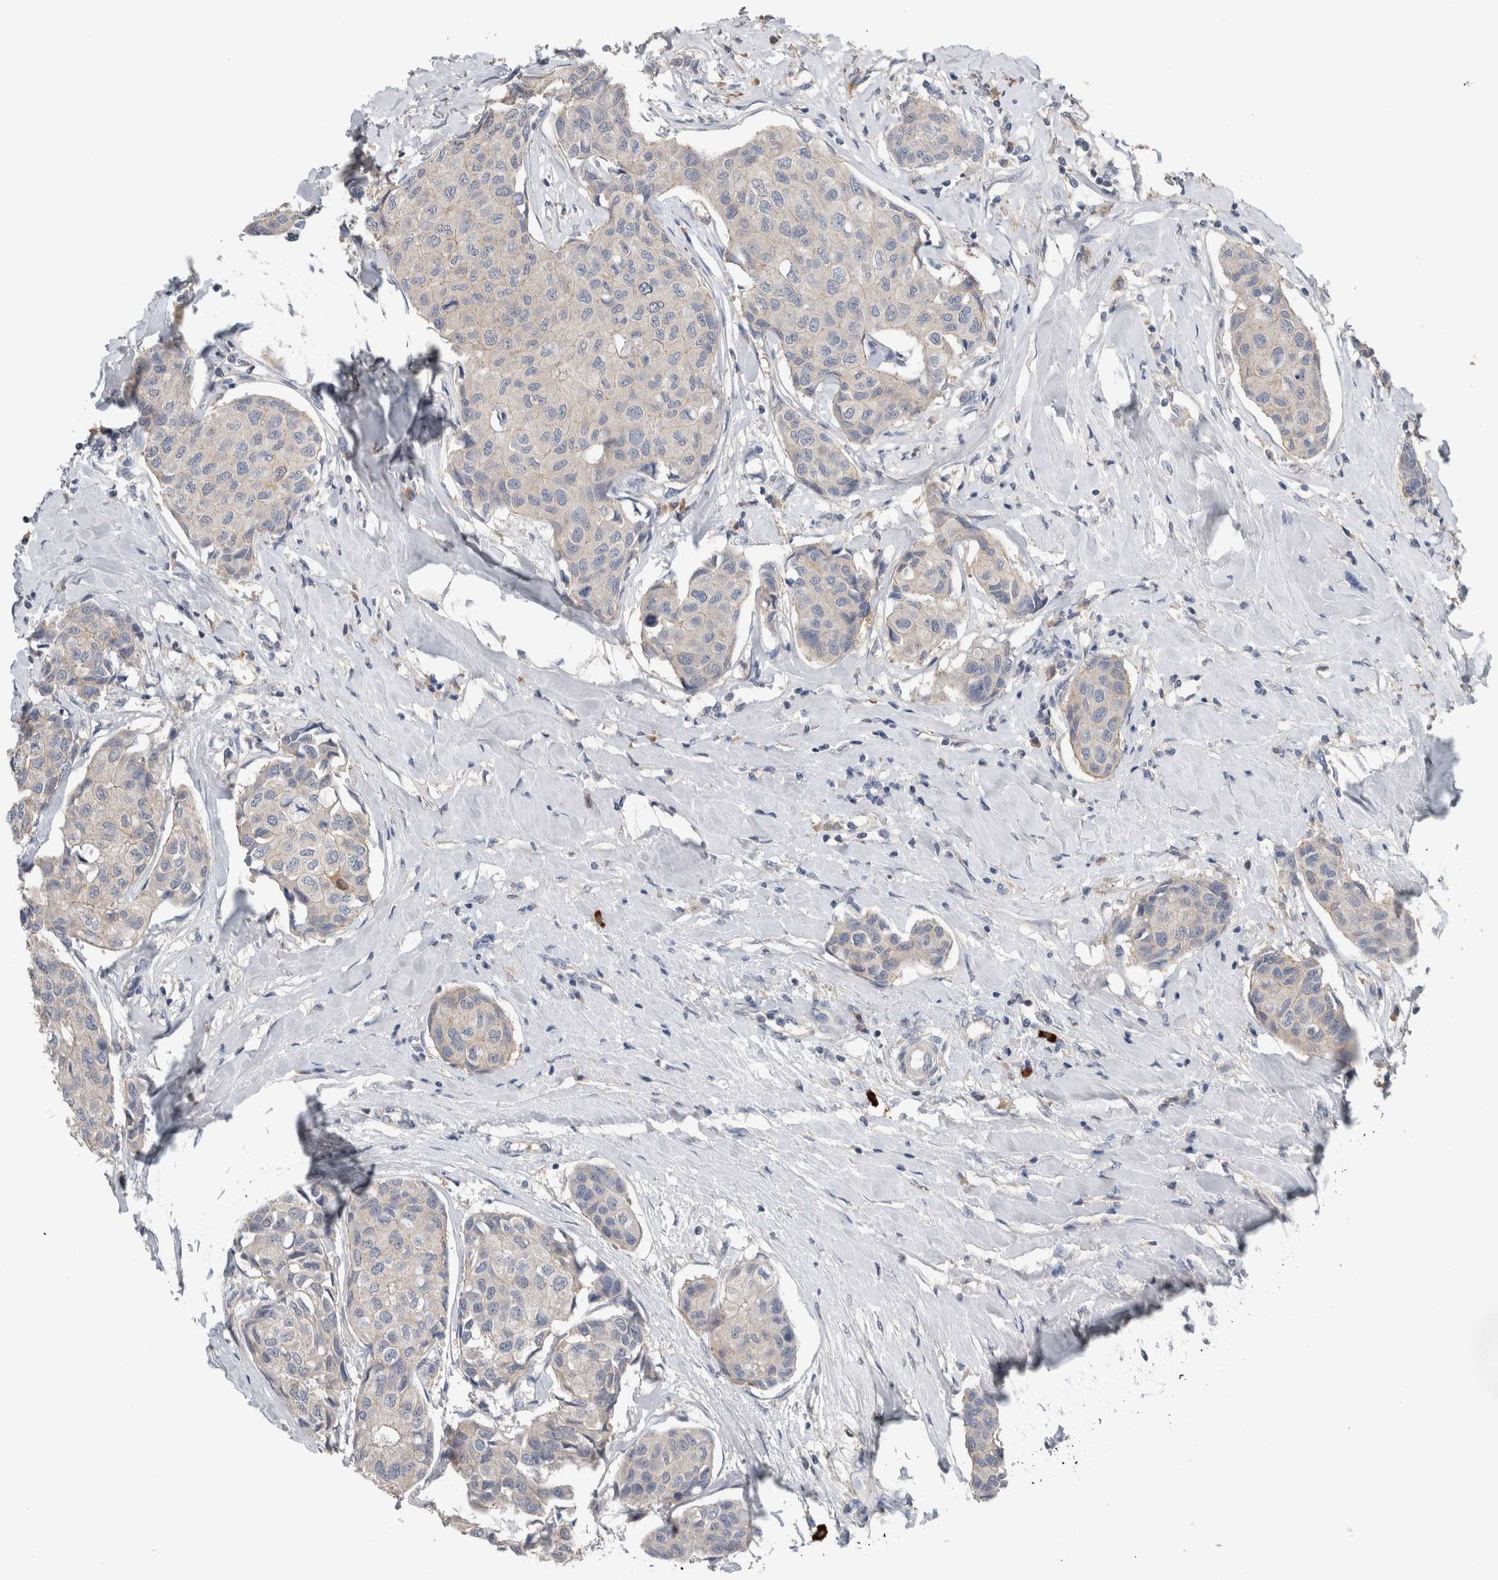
{"staining": {"intensity": "negative", "quantity": "none", "location": "none"}, "tissue": "breast cancer", "cell_type": "Tumor cells", "image_type": "cancer", "snomed": [{"axis": "morphology", "description": "Duct carcinoma"}, {"axis": "topography", "description": "Breast"}], "caption": "High power microscopy histopathology image of an IHC micrograph of breast invasive ductal carcinoma, revealing no significant staining in tumor cells.", "gene": "CRNN", "patient": {"sex": "female", "age": 80}}